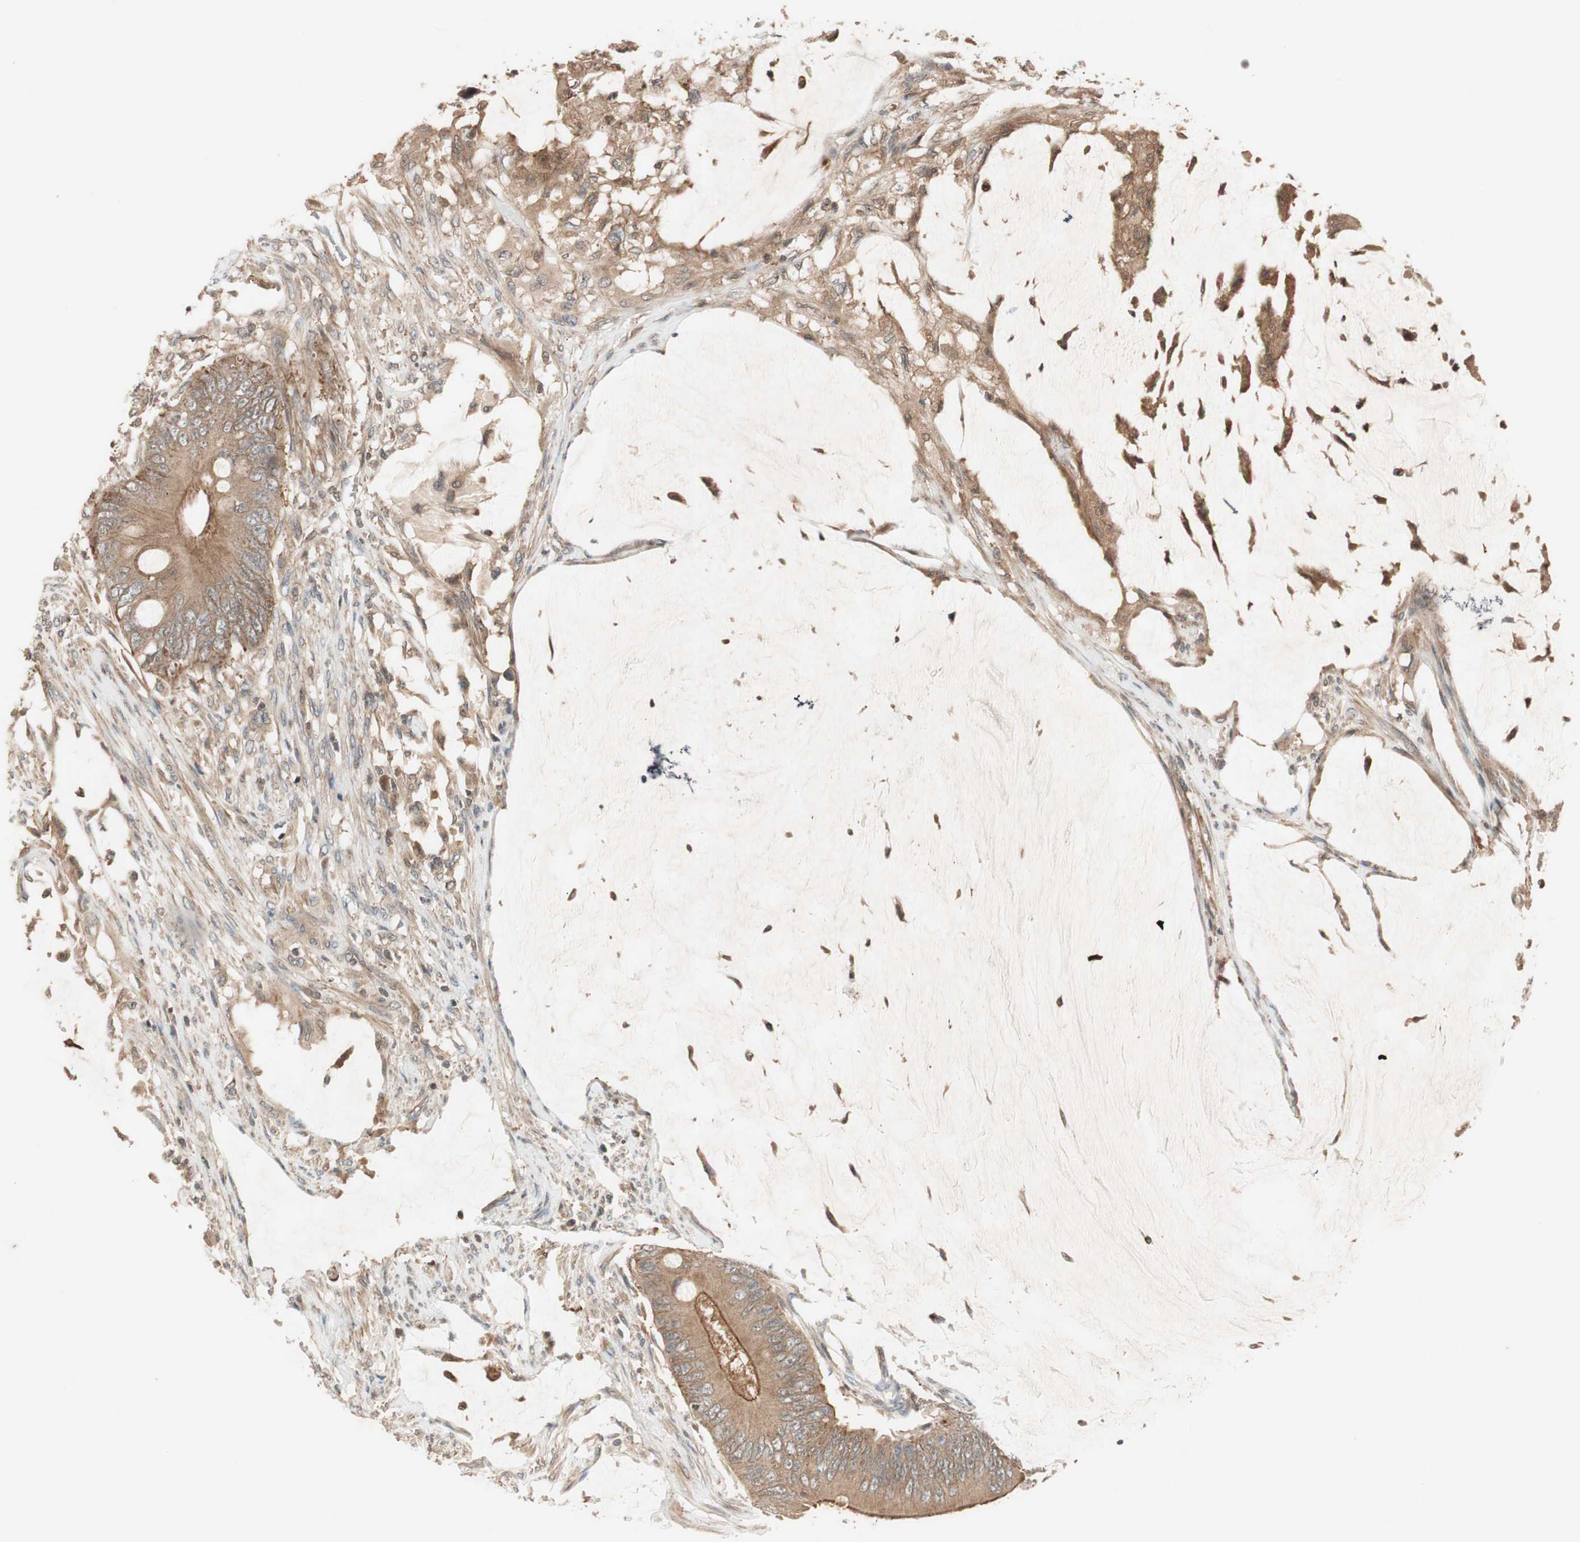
{"staining": {"intensity": "moderate", "quantity": ">75%", "location": "cytoplasmic/membranous"}, "tissue": "colorectal cancer", "cell_type": "Tumor cells", "image_type": "cancer", "snomed": [{"axis": "morphology", "description": "Adenocarcinoma, NOS"}, {"axis": "topography", "description": "Rectum"}], "caption": "Colorectal cancer stained with a protein marker demonstrates moderate staining in tumor cells.", "gene": "EPHA8", "patient": {"sex": "female", "age": 77}}